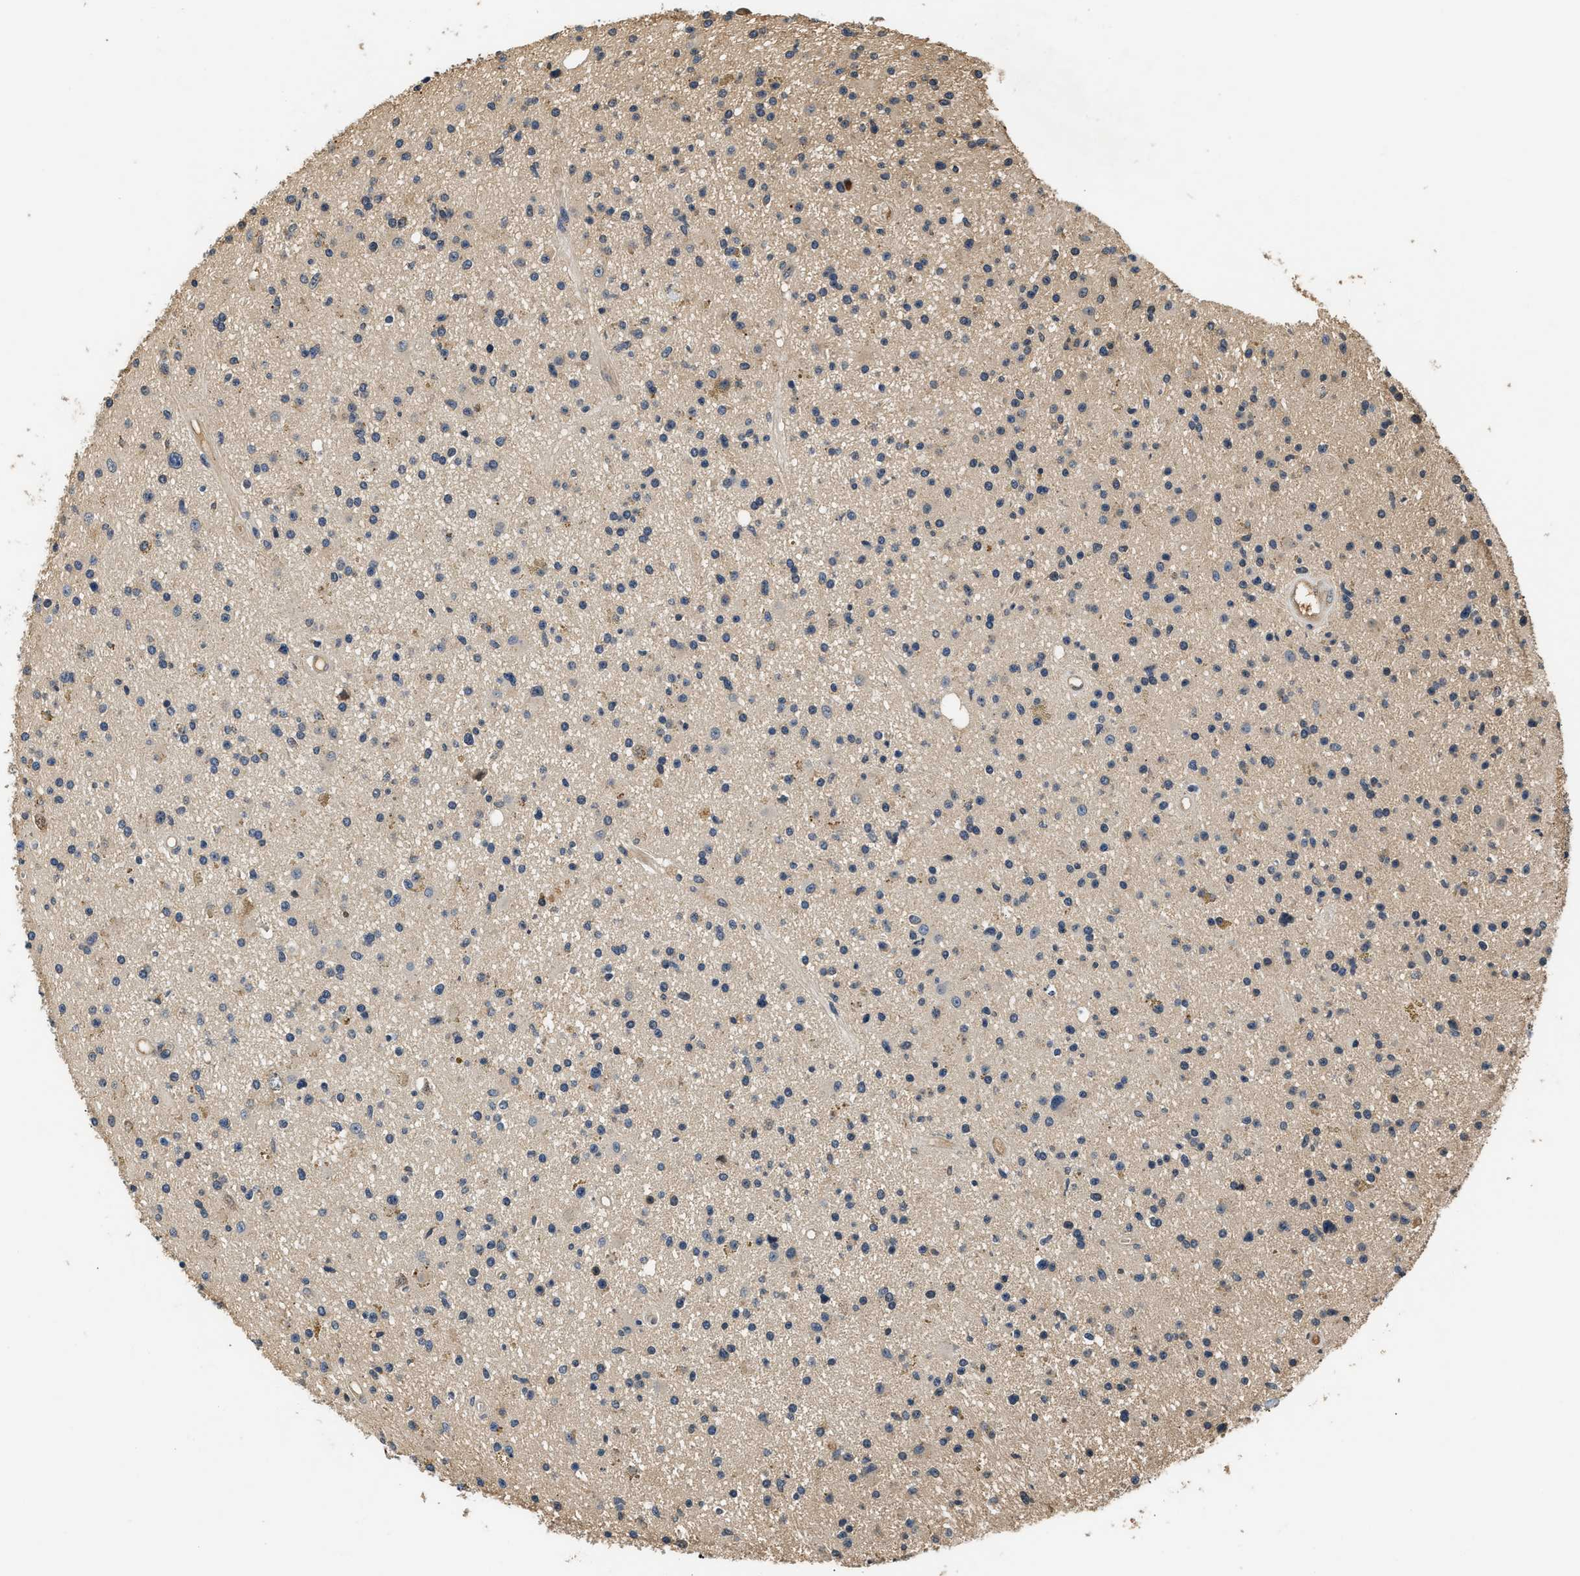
{"staining": {"intensity": "negative", "quantity": "none", "location": "none"}, "tissue": "glioma", "cell_type": "Tumor cells", "image_type": "cancer", "snomed": [{"axis": "morphology", "description": "Glioma, malignant, High grade"}, {"axis": "topography", "description": "Brain"}], "caption": "This image is of glioma stained with immunohistochemistry (IHC) to label a protein in brown with the nuclei are counter-stained blue. There is no expression in tumor cells.", "gene": "GPI", "patient": {"sex": "male", "age": 33}}